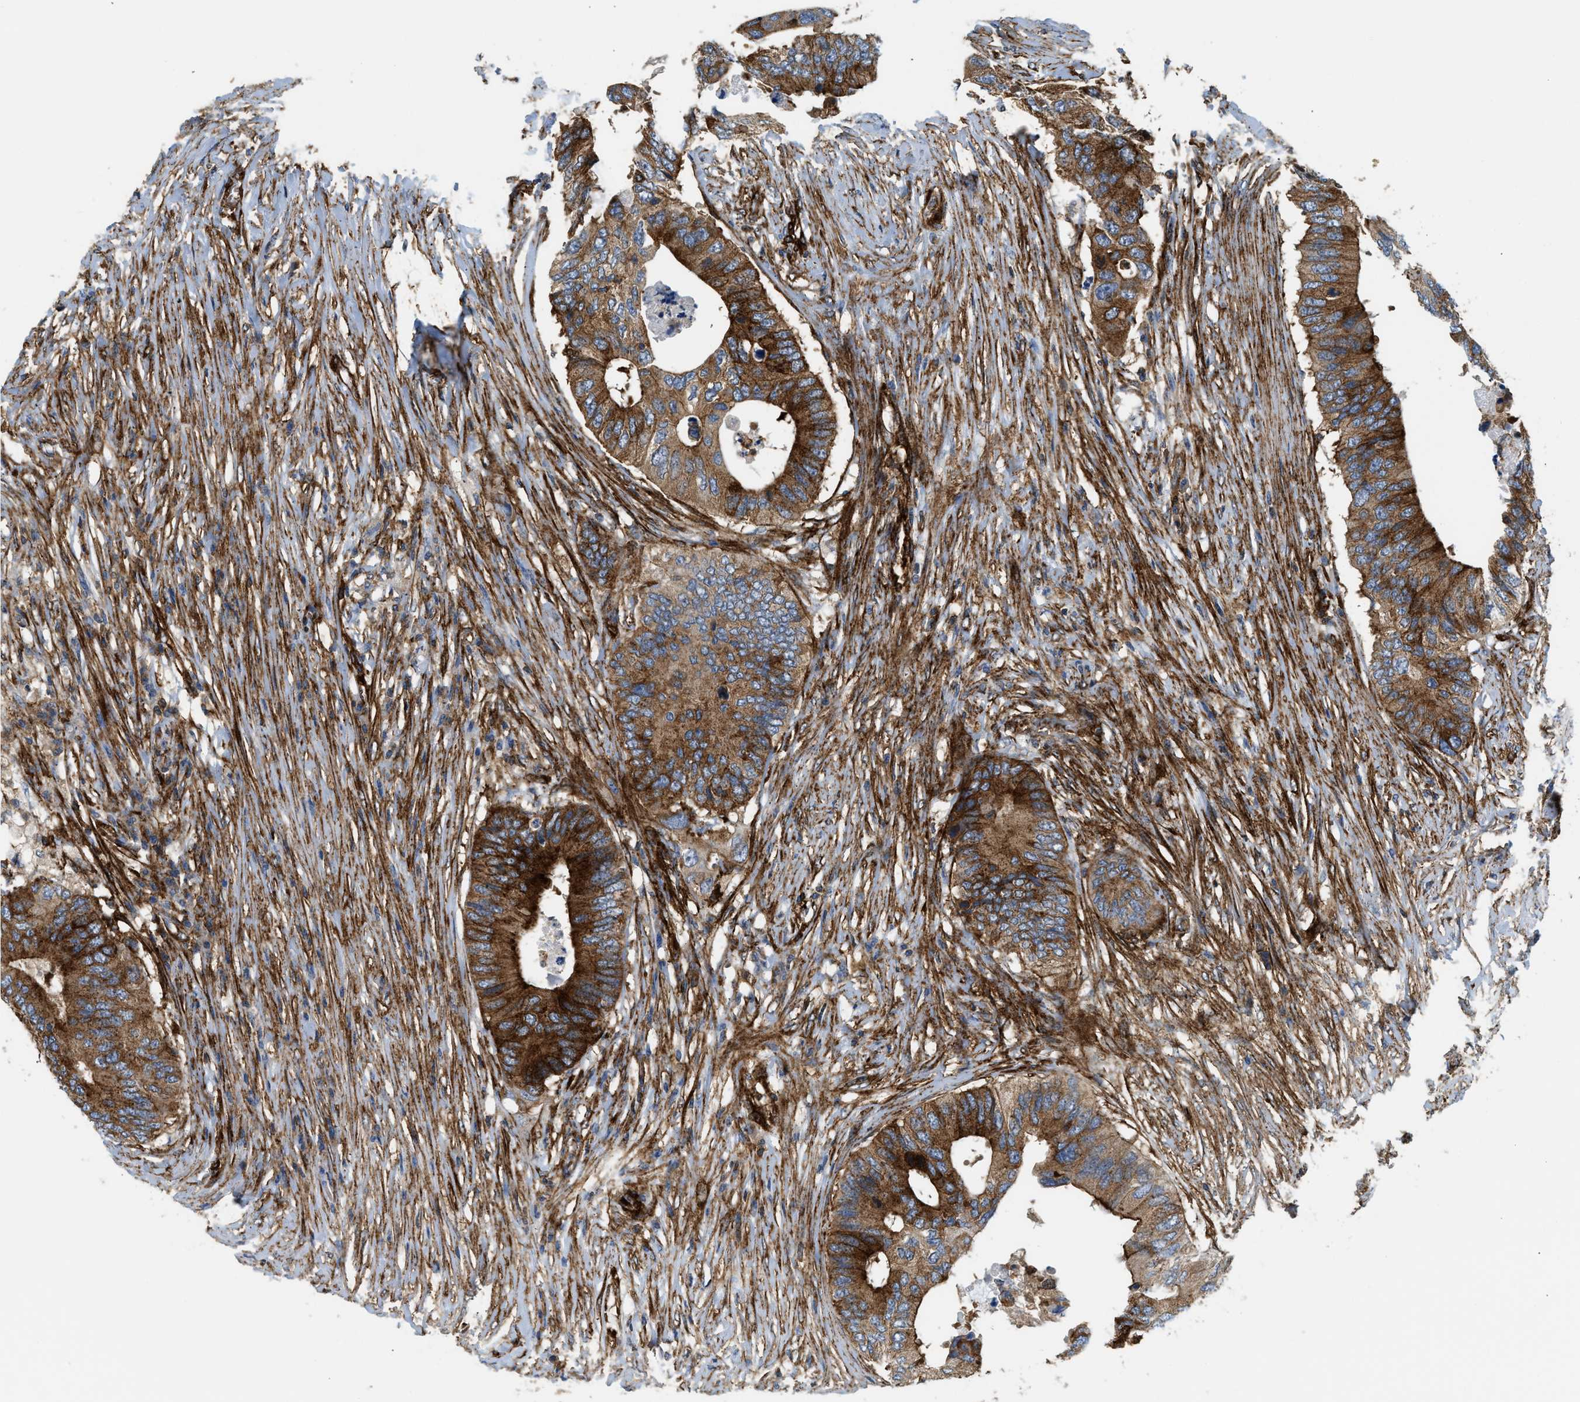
{"staining": {"intensity": "strong", "quantity": ">75%", "location": "cytoplasmic/membranous"}, "tissue": "colorectal cancer", "cell_type": "Tumor cells", "image_type": "cancer", "snomed": [{"axis": "morphology", "description": "Adenocarcinoma, NOS"}, {"axis": "topography", "description": "Colon"}], "caption": "This is a photomicrograph of immunohistochemistry staining of adenocarcinoma (colorectal), which shows strong staining in the cytoplasmic/membranous of tumor cells.", "gene": "HIP1", "patient": {"sex": "male", "age": 71}}